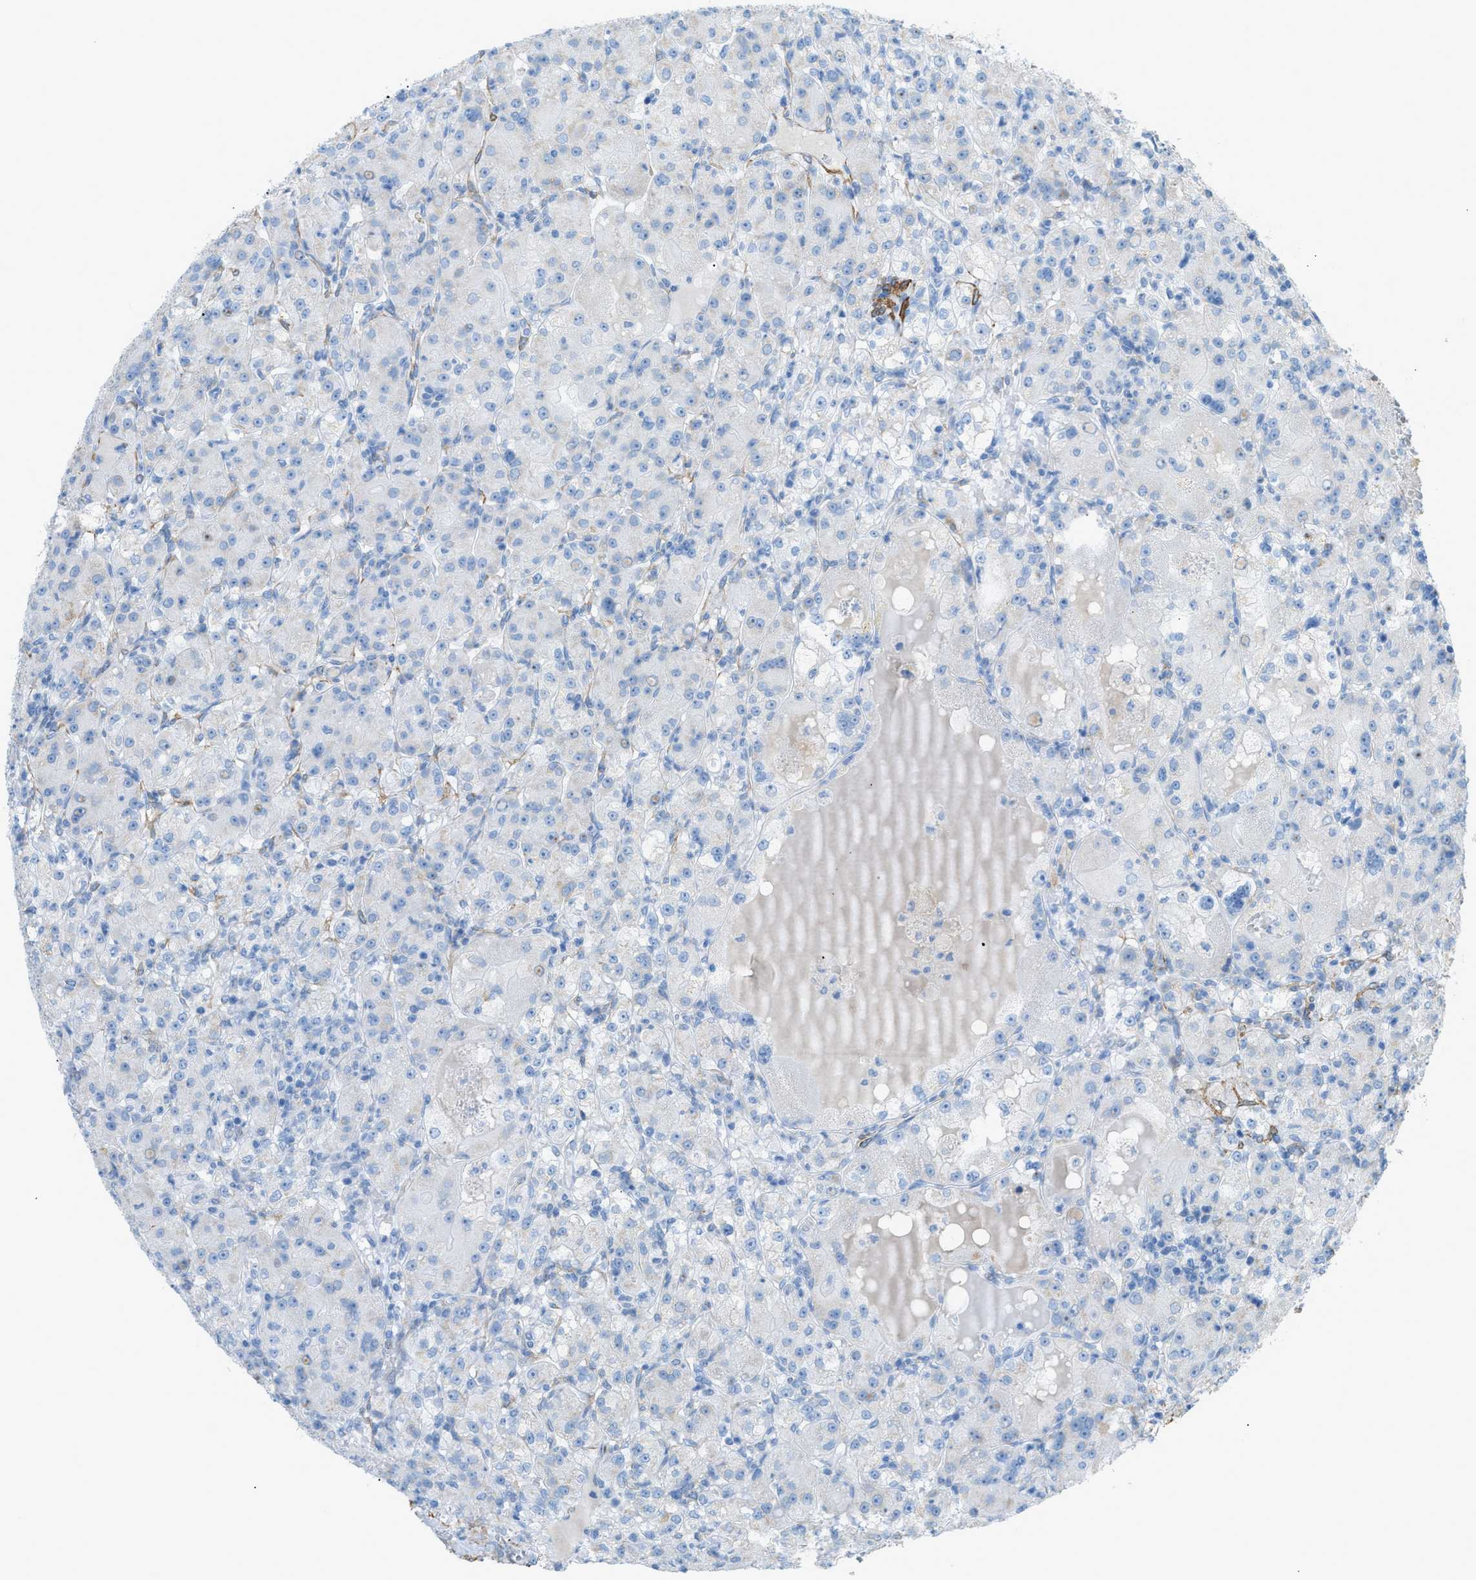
{"staining": {"intensity": "negative", "quantity": "none", "location": "none"}, "tissue": "renal cancer", "cell_type": "Tumor cells", "image_type": "cancer", "snomed": [{"axis": "morphology", "description": "Normal tissue, NOS"}, {"axis": "morphology", "description": "Adenocarcinoma, NOS"}, {"axis": "topography", "description": "Kidney"}], "caption": "Tumor cells are negative for protein expression in human adenocarcinoma (renal).", "gene": "MYH11", "patient": {"sex": "male", "age": 61}}